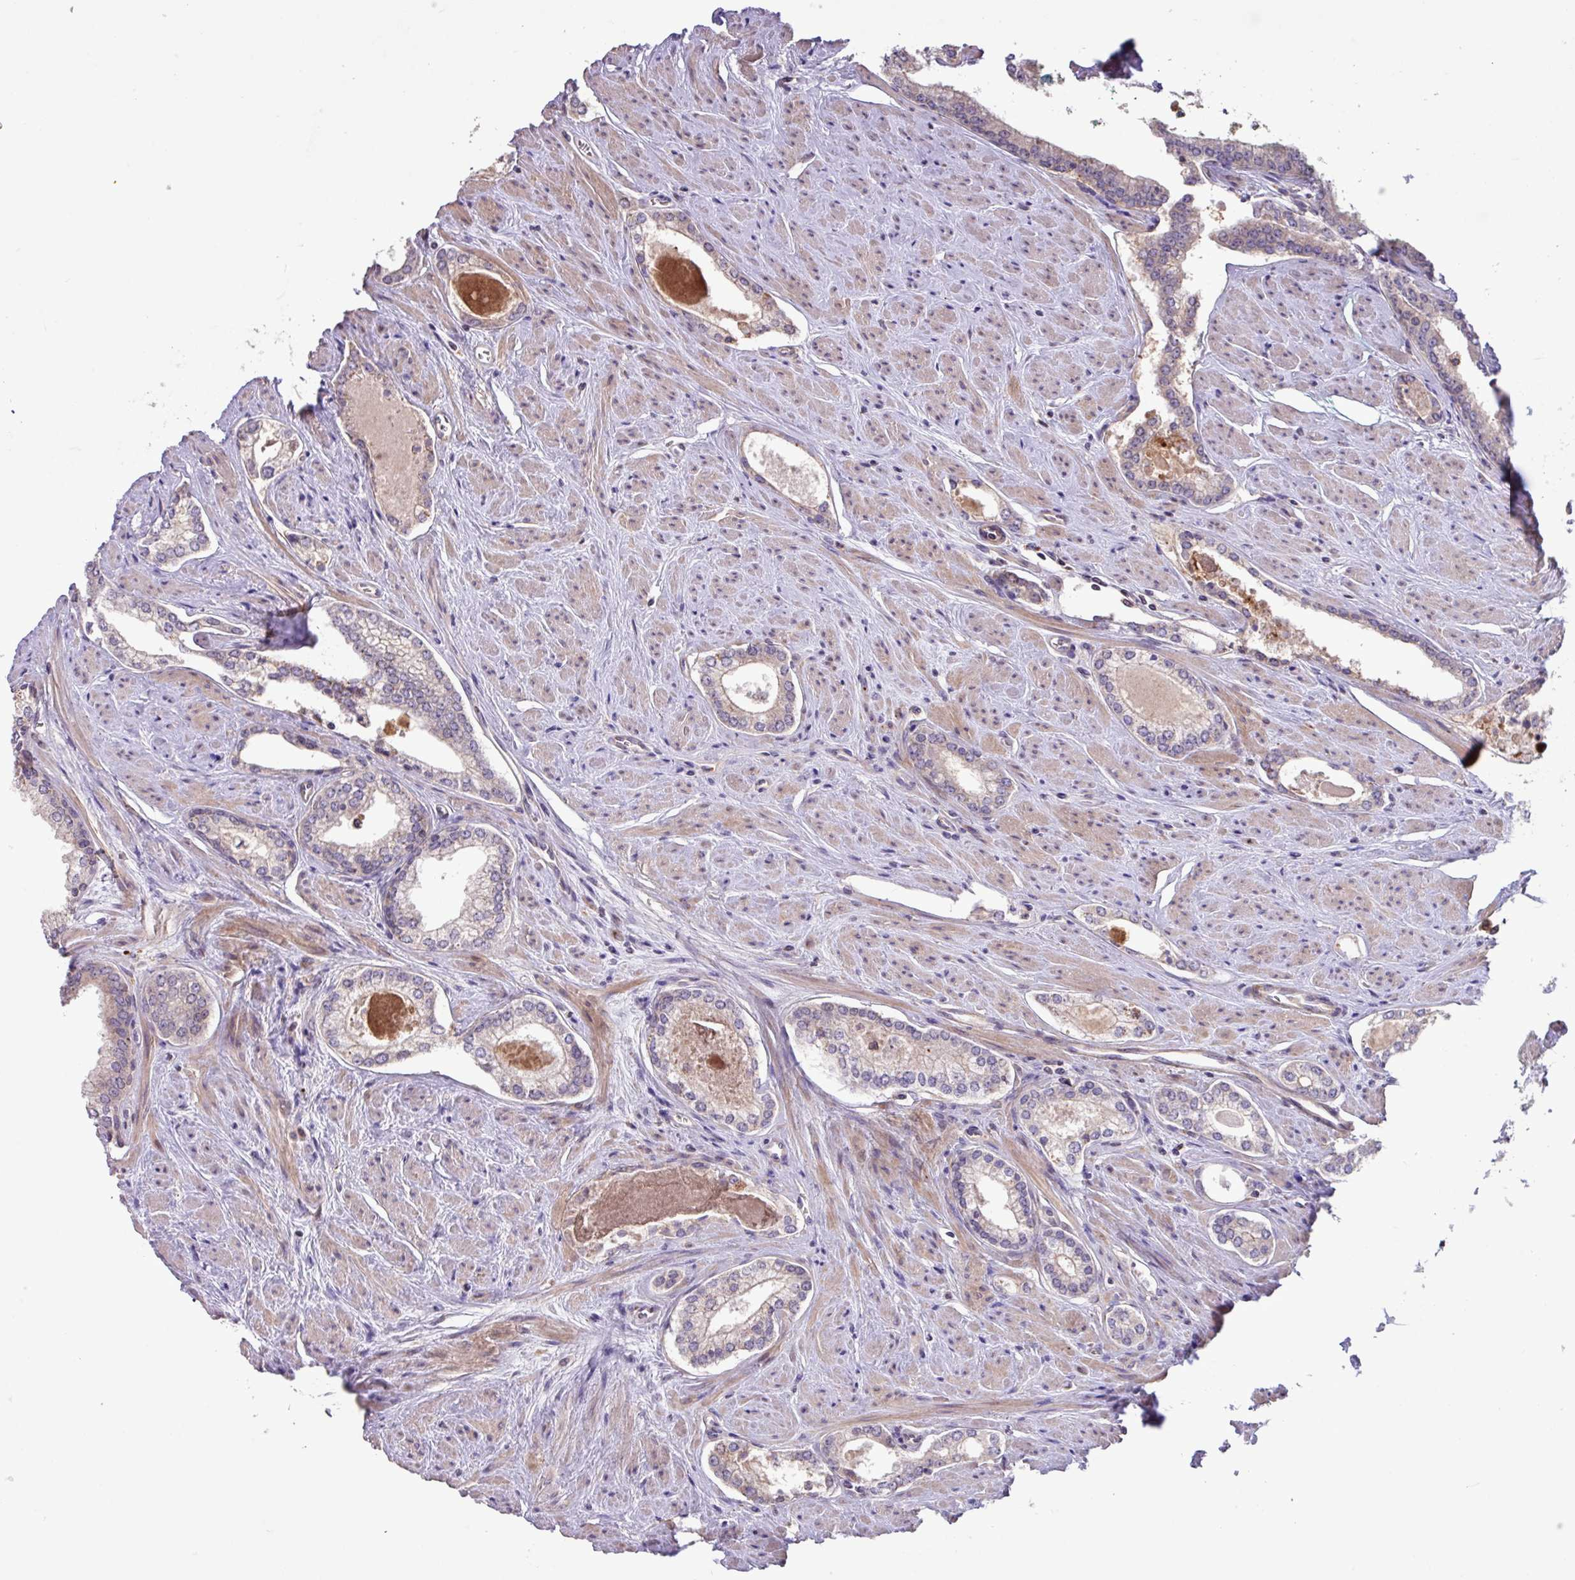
{"staining": {"intensity": "negative", "quantity": "none", "location": "none"}, "tissue": "prostate cancer", "cell_type": "Tumor cells", "image_type": "cancer", "snomed": [{"axis": "morphology", "description": "Adenocarcinoma, Low grade"}, {"axis": "topography", "description": "Prostate and seminal vesicle, NOS"}], "caption": "DAB immunohistochemical staining of human prostate cancer demonstrates no significant staining in tumor cells. Brightfield microscopy of immunohistochemistry (IHC) stained with DAB (3,3'-diaminobenzidine) (brown) and hematoxylin (blue), captured at high magnification.", "gene": "ARHGEF25", "patient": {"sex": "male", "age": 60}}